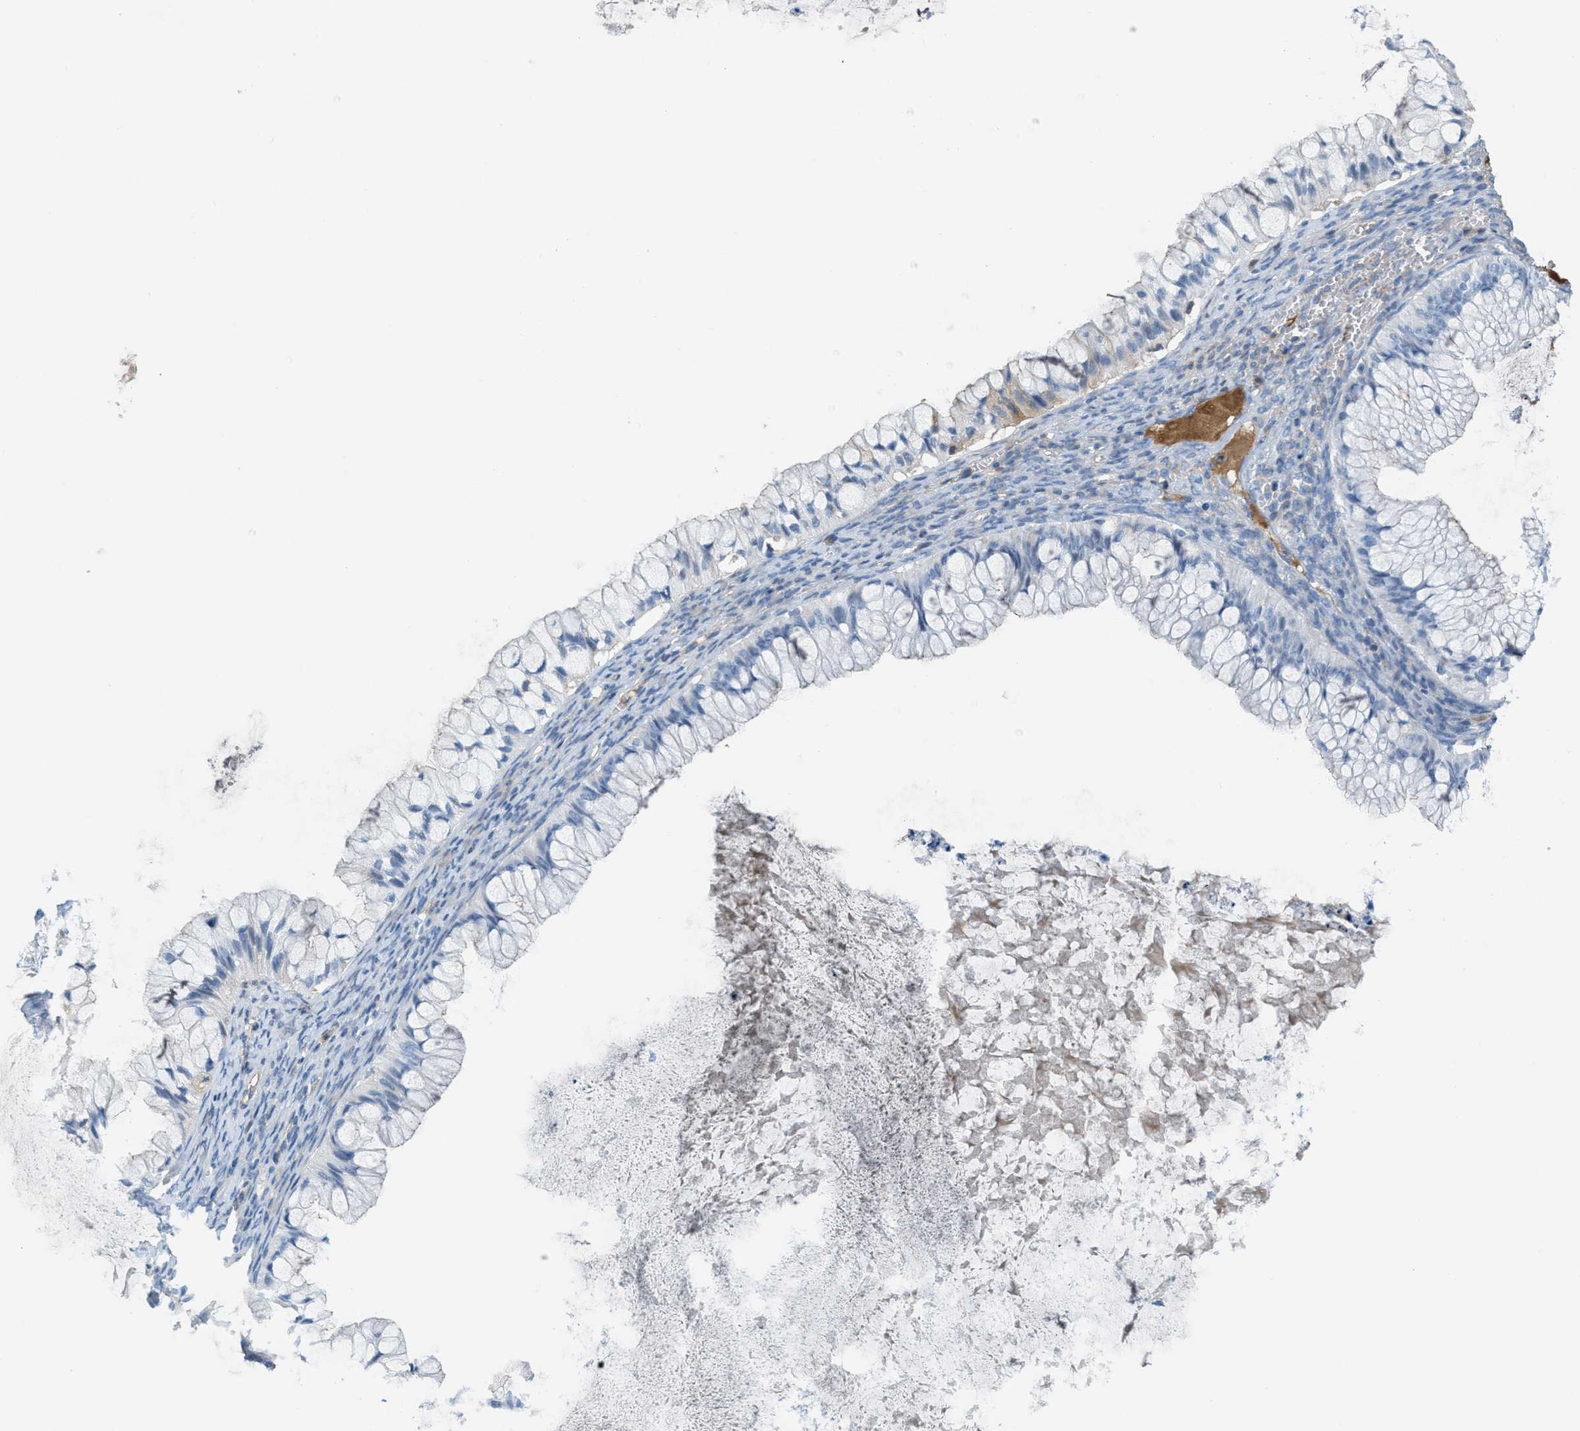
{"staining": {"intensity": "negative", "quantity": "none", "location": "none"}, "tissue": "ovarian cancer", "cell_type": "Tumor cells", "image_type": "cancer", "snomed": [{"axis": "morphology", "description": "Cystadenocarcinoma, mucinous, NOS"}, {"axis": "topography", "description": "Ovary"}], "caption": "The image exhibits no staining of tumor cells in ovarian cancer (mucinous cystadenocarcinoma).", "gene": "CRB3", "patient": {"sex": "female", "age": 57}}